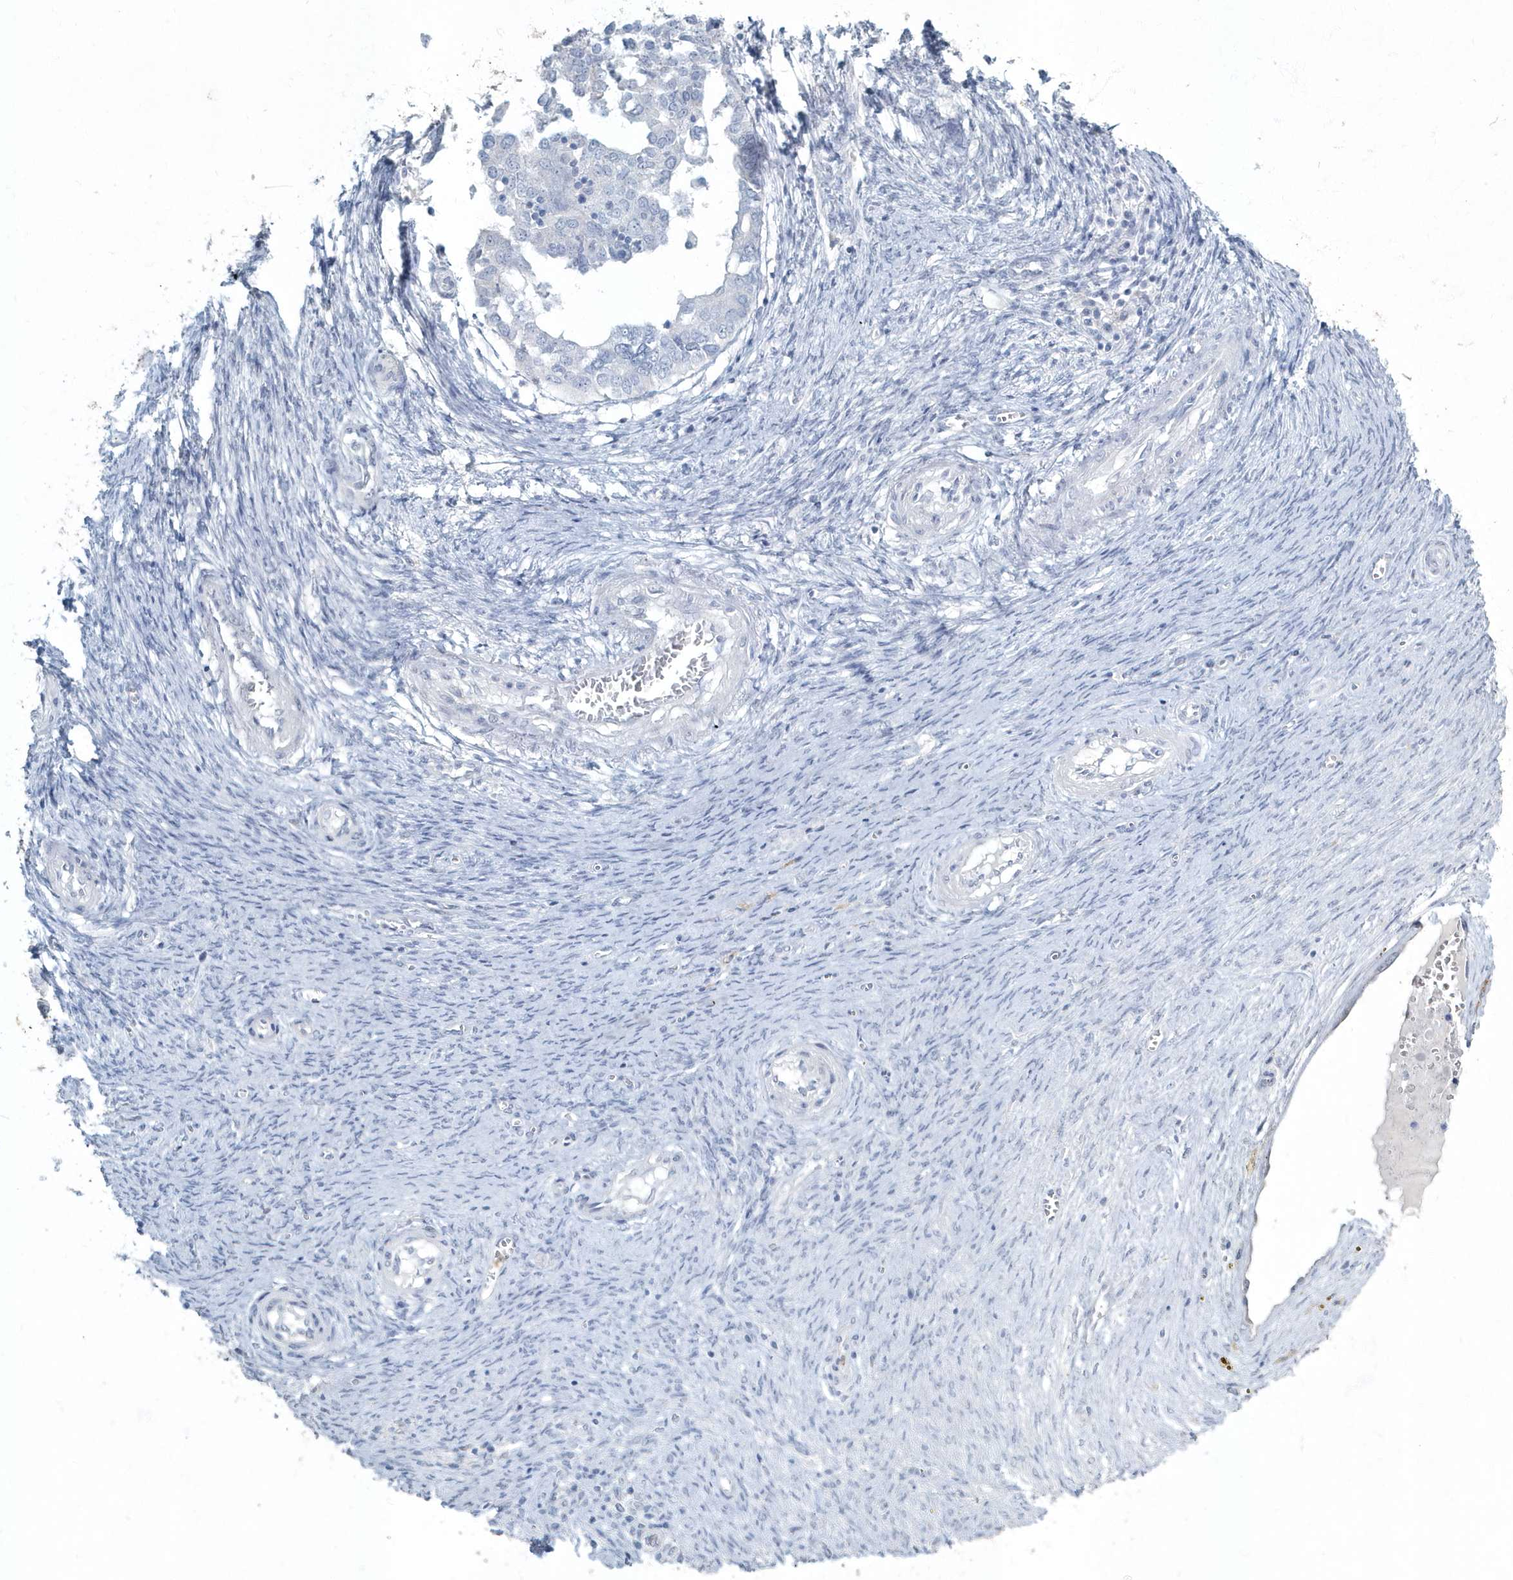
{"staining": {"intensity": "negative", "quantity": "none", "location": "none"}, "tissue": "ovarian cancer", "cell_type": "Tumor cells", "image_type": "cancer", "snomed": [{"axis": "morphology", "description": "Cystadenocarcinoma, serous, NOS"}, {"axis": "topography", "description": "Ovary"}], "caption": "Histopathology image shows no significant protein staining in tumor cells of ovarian cancer (serous cystadenocarcinoma).", "gene": "MYOT", "patient": {"sex": "female", "age": 44}}